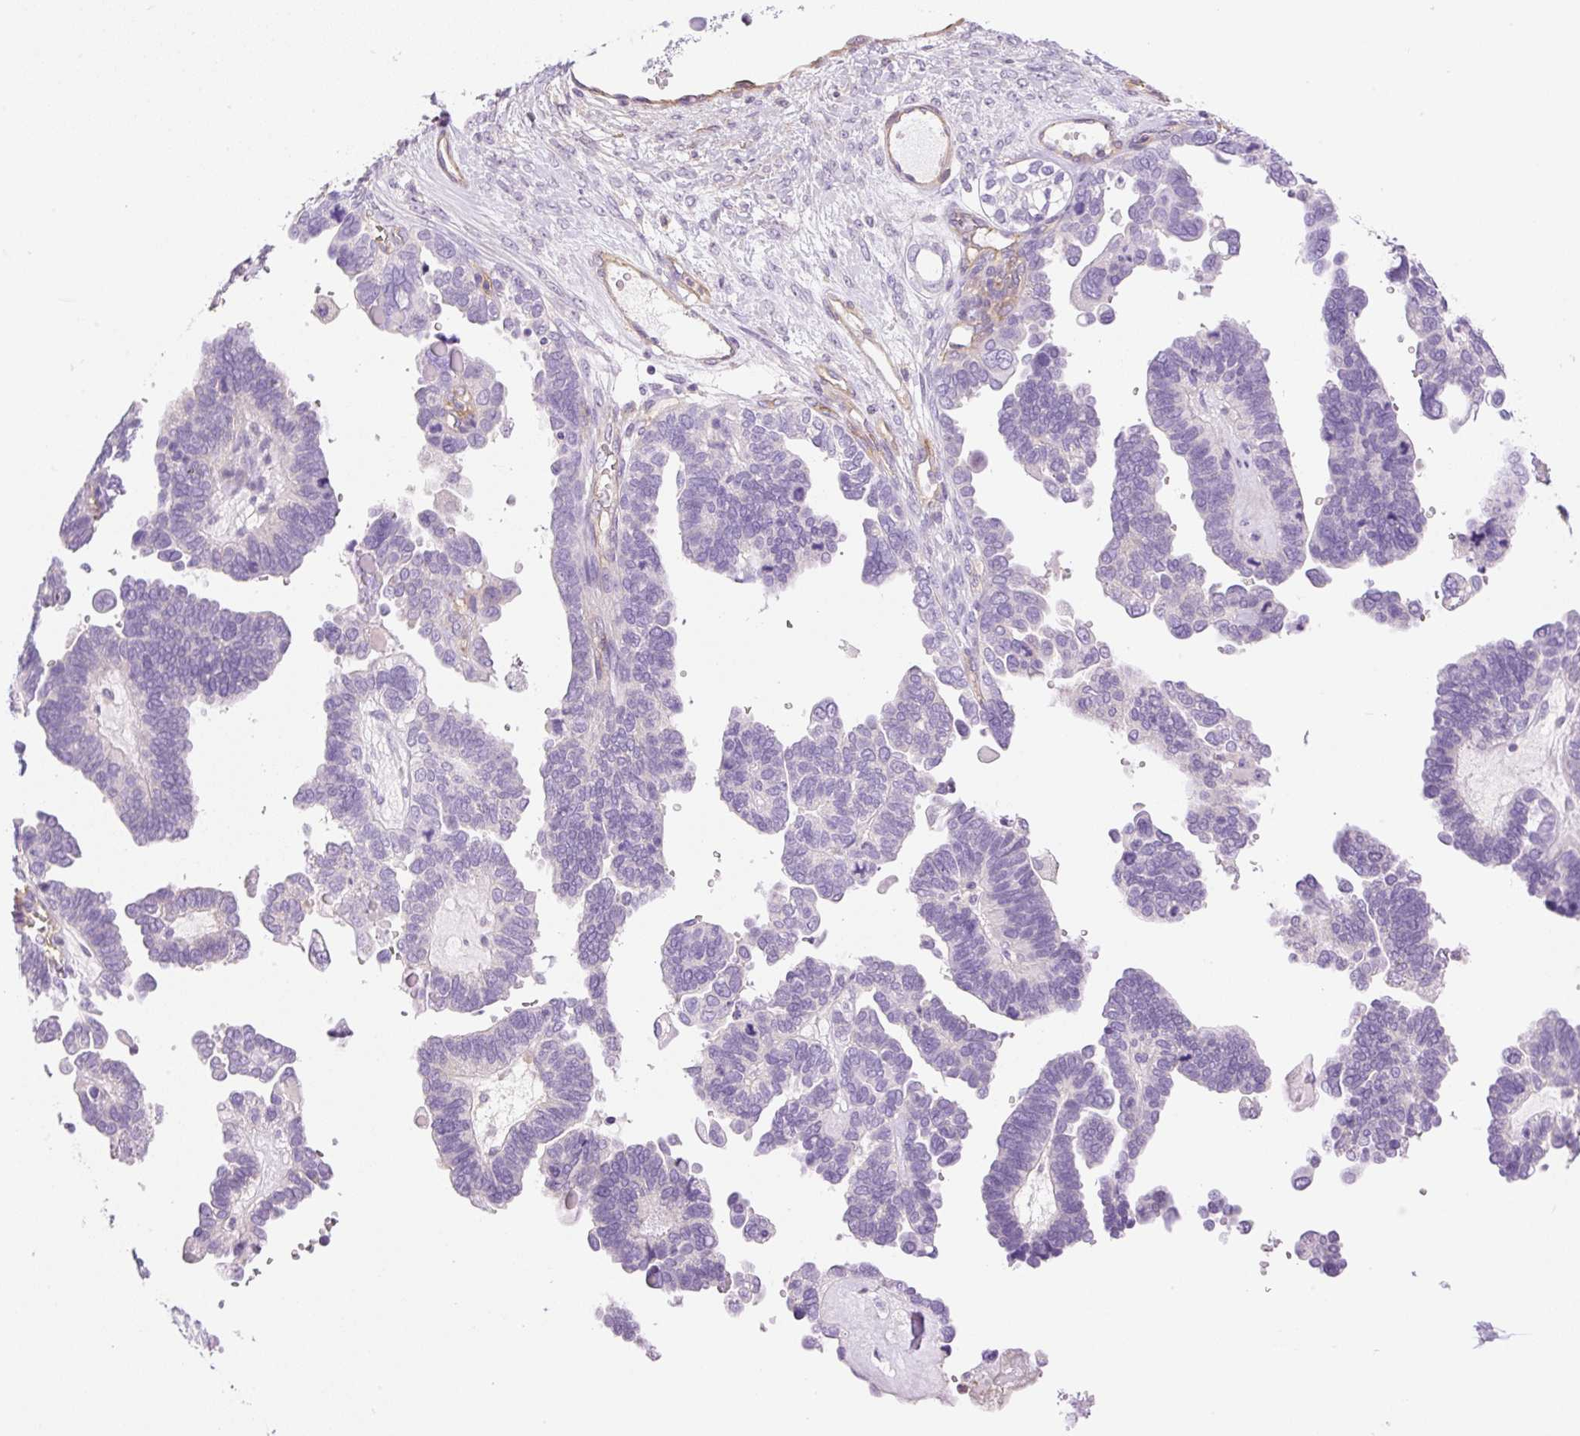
{"staining": {"intensity": "negative", "quantity": "none", "location": "none"}, "tissue": "ovarian cancer", "cell_type": "Tumor cells", "image_type": "cancer", "snomed": [{"axis": "morphology", "description": "Cystadenocarcinoma, serous, NOS"}, {"axis": "topography", "description": "Ovary"}], "caption": "Tumor cells are negative for protein expression in human ovarian cancer (serous cystadenocarcinoma). The staining was performed using DAB to visualize the protein expression in brown, while the nuclei were stained in blue with hematoxylin (Magnification: 20x).", "gene": "EHD3", "patient": {"sex": "female", "age": 51}}